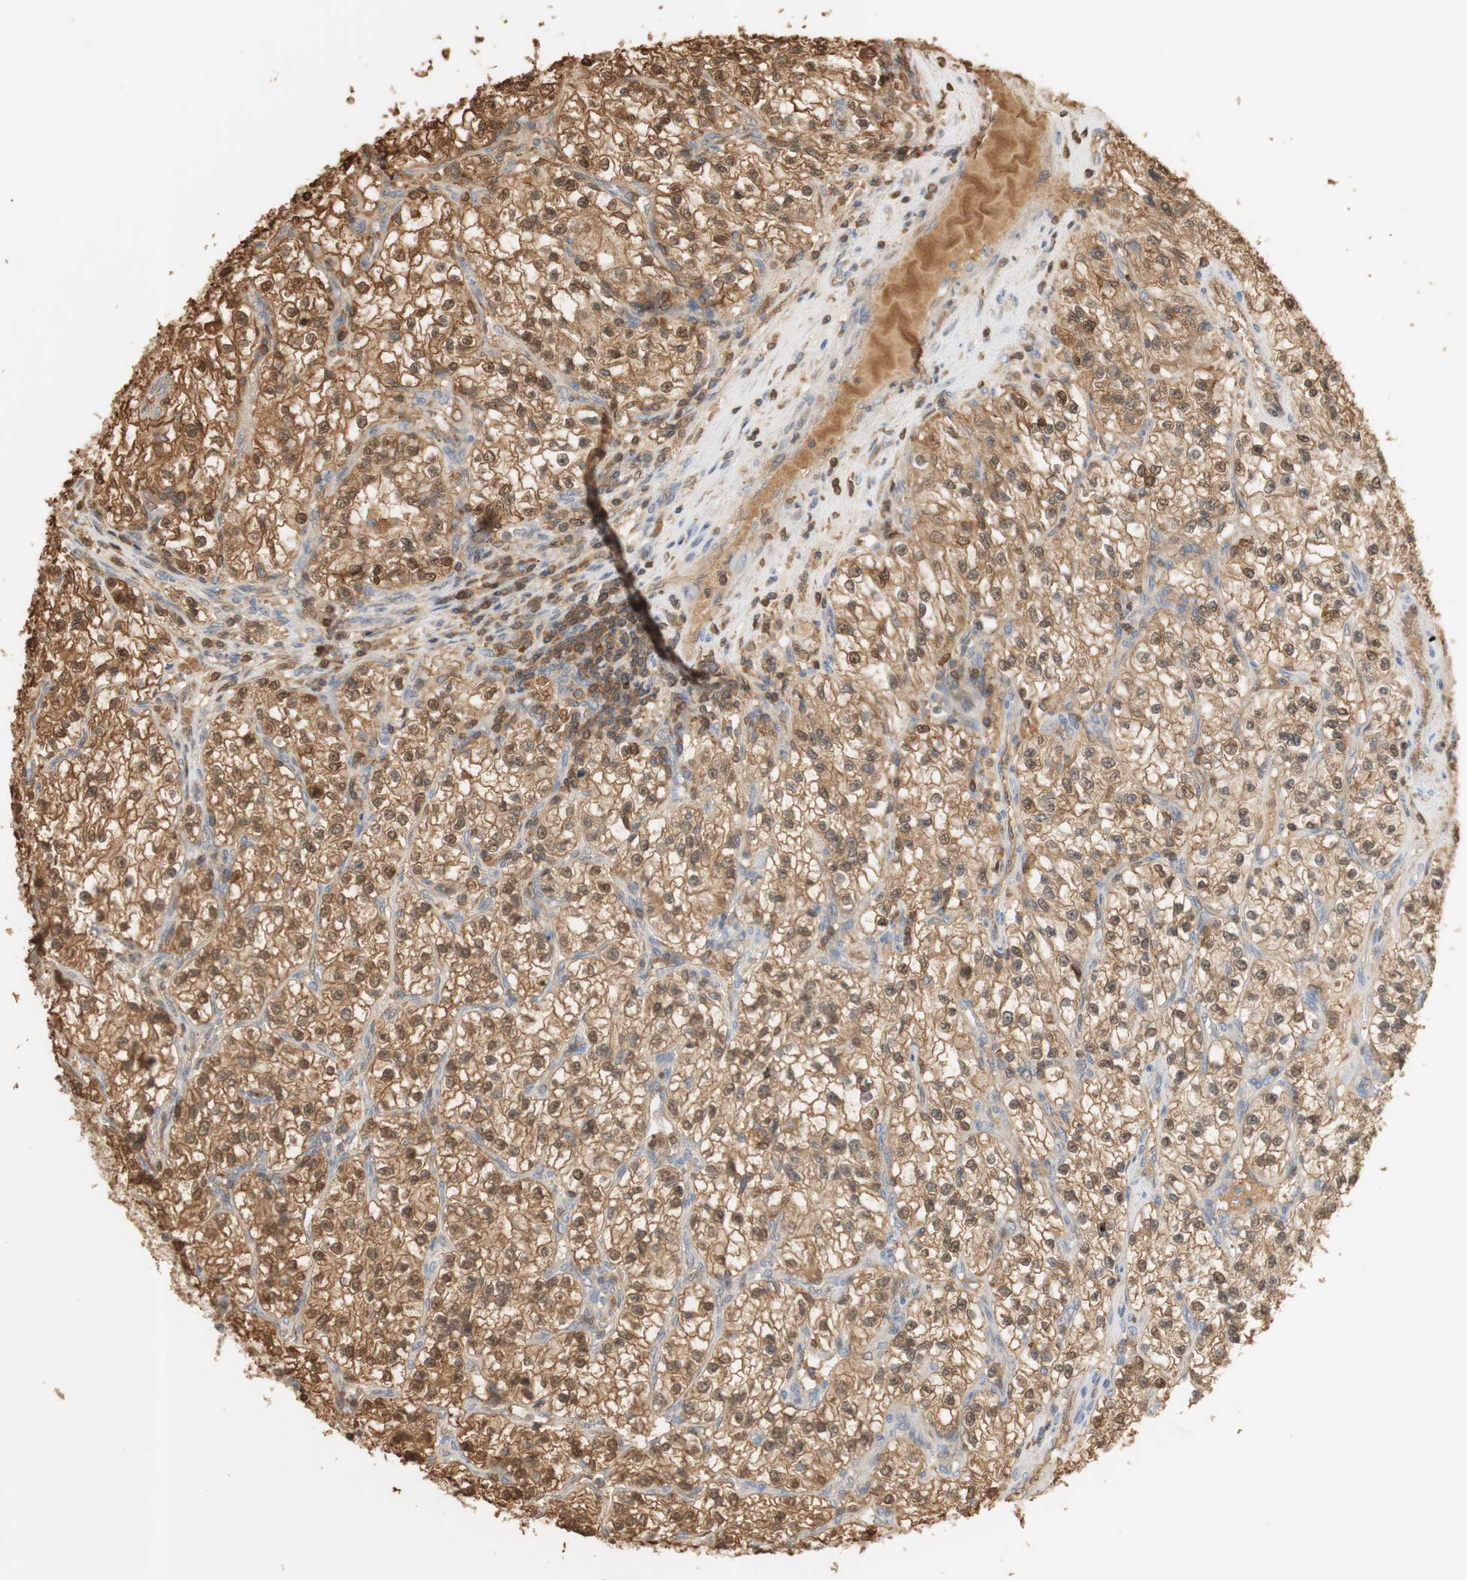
{"staining": {"intensity": "moderate", "quantity": ">75%", "location": "cytoplasmic/membranous,nuclear"}, "tissue": "renal cancer", "cell_type": "Tumor cells", "image_type": "cancer", "snomed": [{"axis": "morphology", "description": "Adenocarcinoma, NOS"}, {"axis": "topography", "description": "Kidney"}], "caption": "Immunohistochemistry (IHC) photomicrograph of neoplastic tissue: renal cancer (adenocarcinoma) stained using immunohistochemistry displays medium levels of moderate protein expression localized specifically in the cytoplasmic/membranous and nuclear of tumor cells, appearing as a cytoplasmic/membranous and nuclear brown color.", "gene": "NAP1L4", "patient": {"sex": "female", "age": 57}}